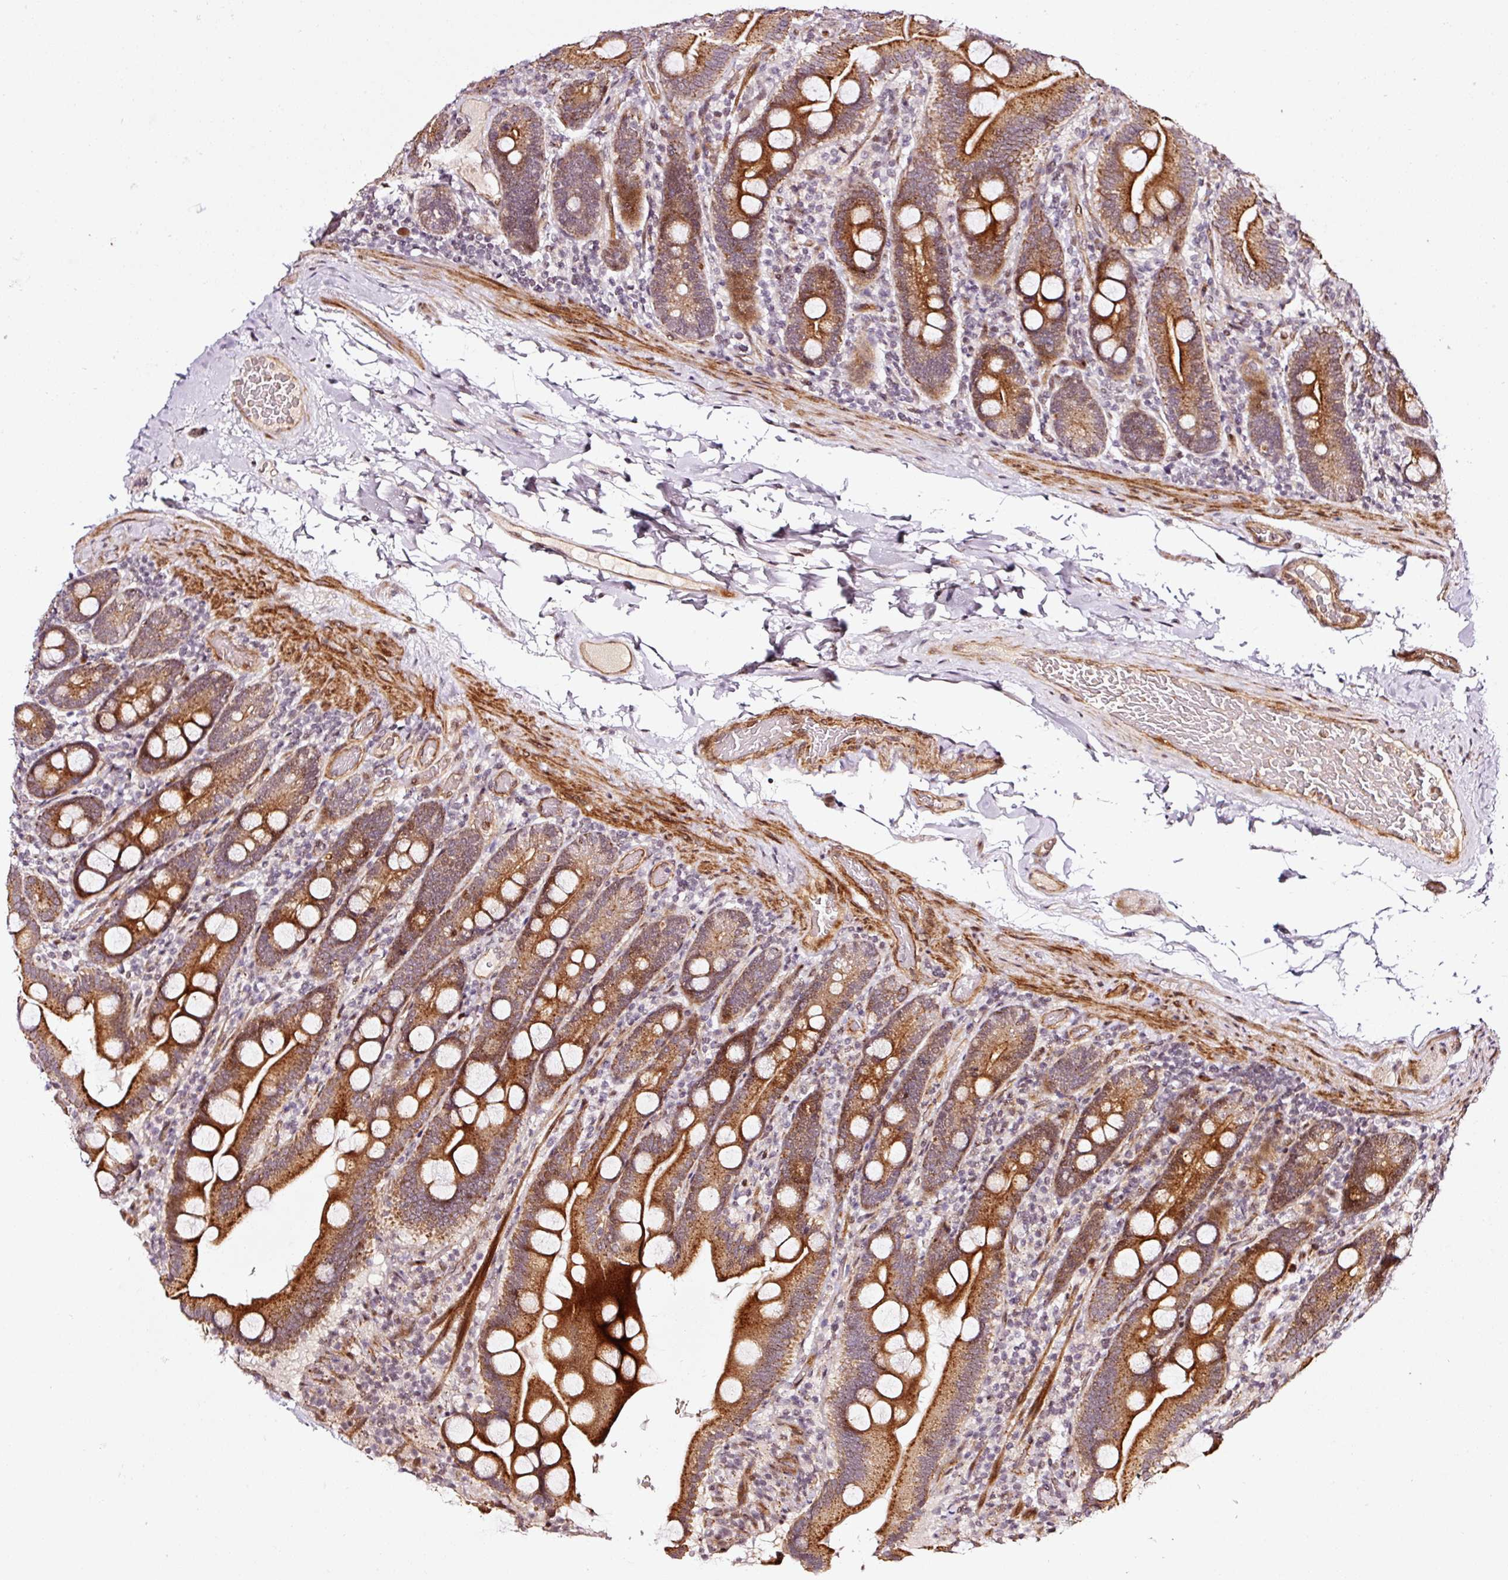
{"staining": {"intensity": "strong", "quantity": ">75%", "location": "cytoplasmic/membranous"}, "tissue": "duodenum", "cell_type": "Glandular cells", "image_type": "normal", "snomed": [{"axis": "morphology", "description": "Normal tissue, NOS"}, {"axis": "topography", "description": "Duodenum"}], "caption": "Glandular cells display high levels of strong cytoplasmic/membranous positivity in about >75% of cells in normal duodenum.", "gene": "ANKRD20A1", "patient": {"sex": "male", "age": 55}}